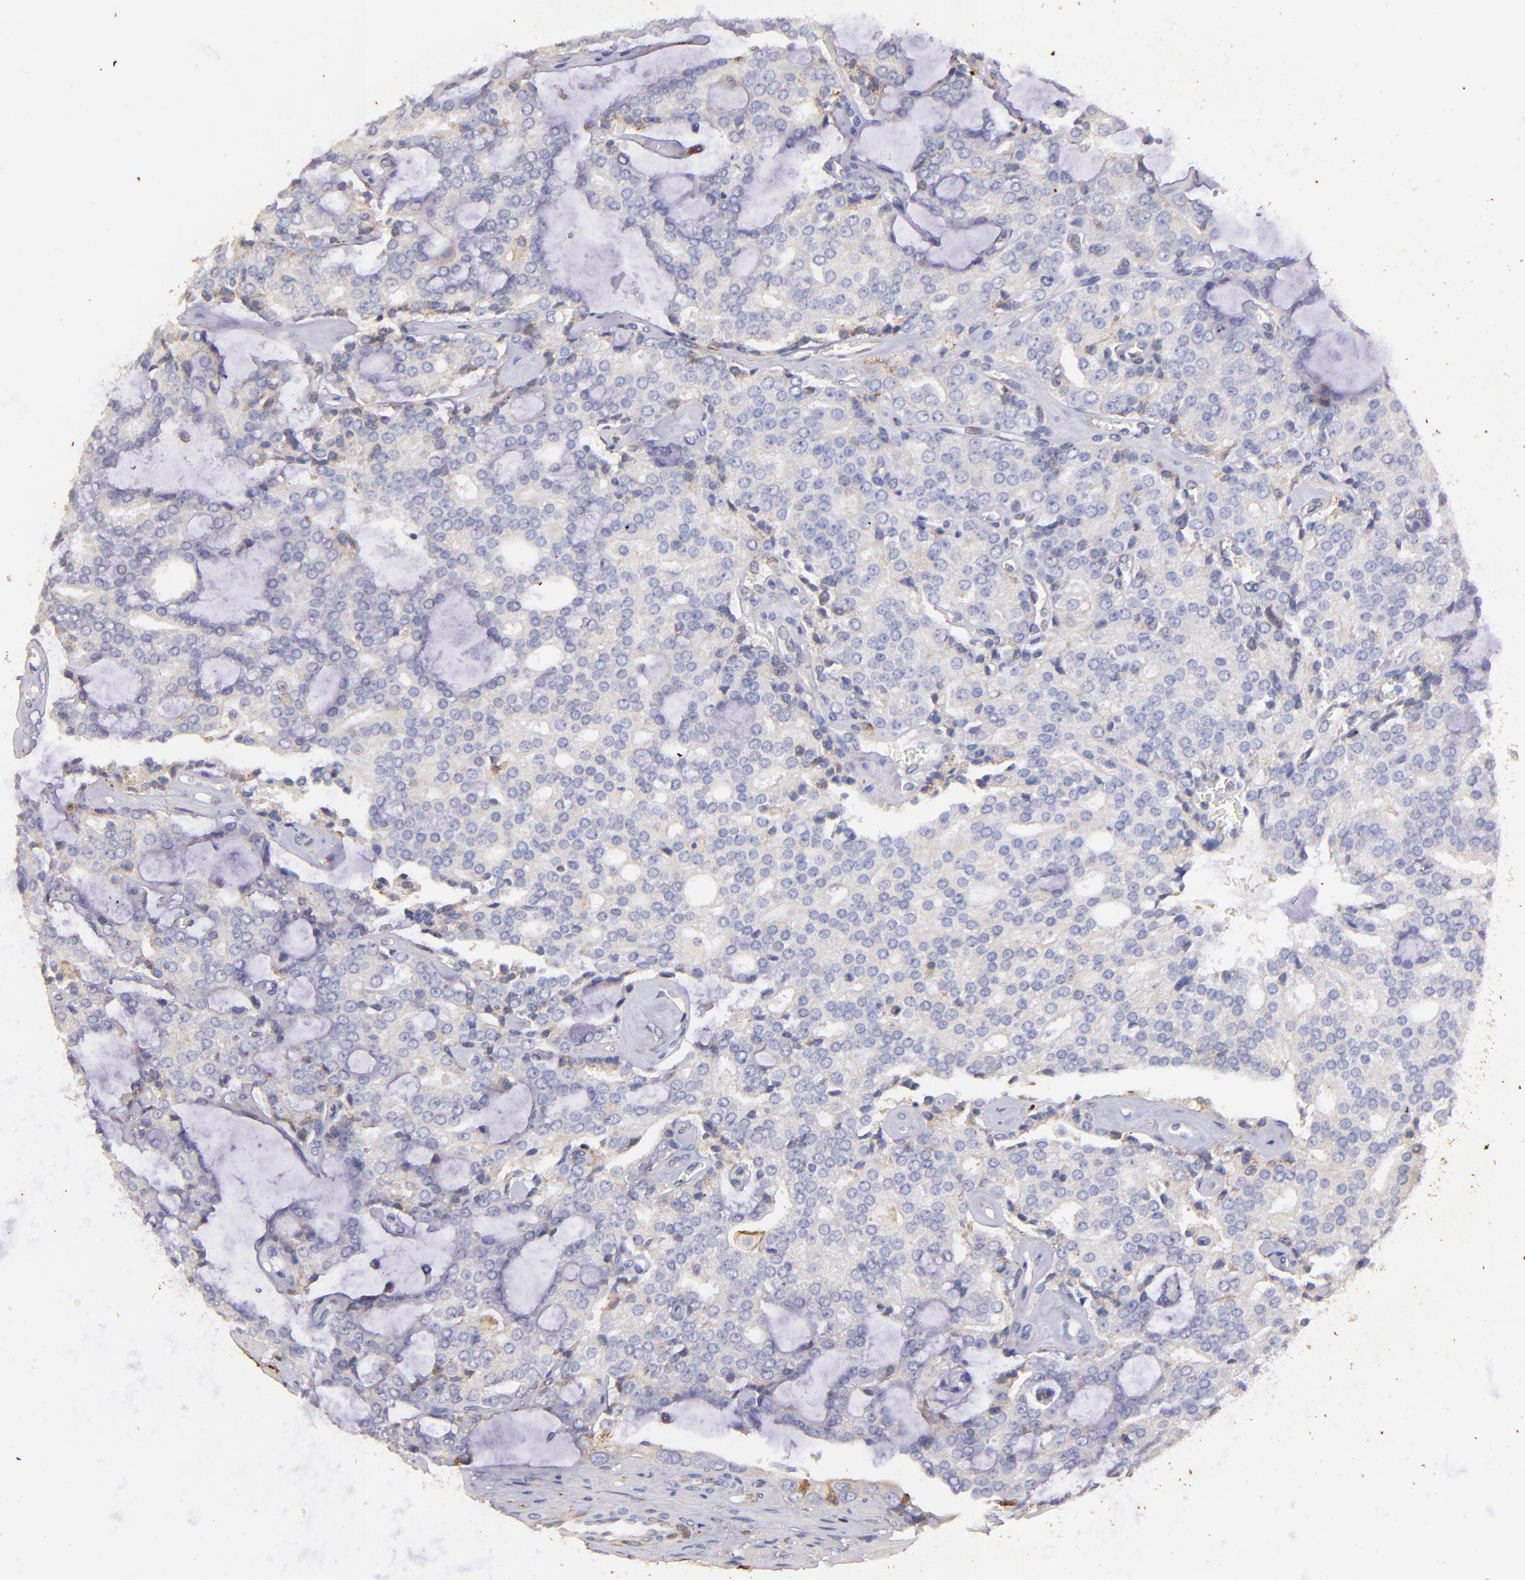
{"staining": {"intensity": "weak", "quantity": ">75%", "location": "cytoplasmic/membranous"}, "tissue": "prostate cancer", "cell_type": "Tumor cells", "image_type": "cancer", "snomed": [{"axis": "morphology", "description": "Adenocarcinoma, High grade"}, {"axis": "topography", "description": "Prostate"}], "caption": "This micrograph reveals immunohistochemistry (IHC) staining of prostate cancer, with low weak cytoplasmic/membranous staining in approximately >75% of tumor cells.", "gene": "RET", "patient": {"sex": "male", "age": 67}}